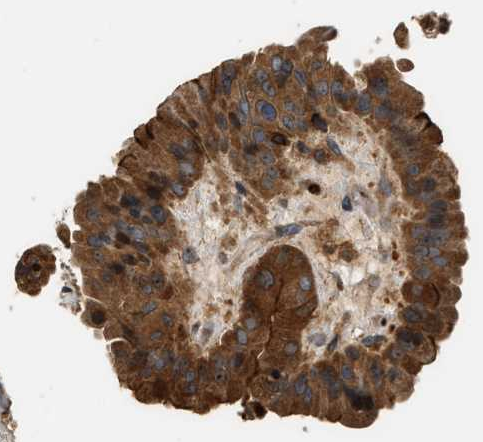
{"staining": {"intensity": "strong", "quantity": ">75%", "location": "cytoplasmic/membranous"}, "tissue": "thyroid cancer", "cell_type": "Tumor cells", "image_type": "cancer", "snomed": [{"axis": "morphology", "description": "Papillary adenocarcinoma, NOS"}, {"axis": "topography", "description": "Thyroid gland"}], "caption": "Tumor cells exhibit high levels of strong cytoplasmic/membranous expression in approximately >75% of cells in thyroid cancer (papillary adenocarcinoma). The staining was performed using DAB, with brown indicating positive protein expression. Nuclei are stained blue with hematoxylin.", "gene": "SNX5", "patient": {"sex": "male", "age": 33}}